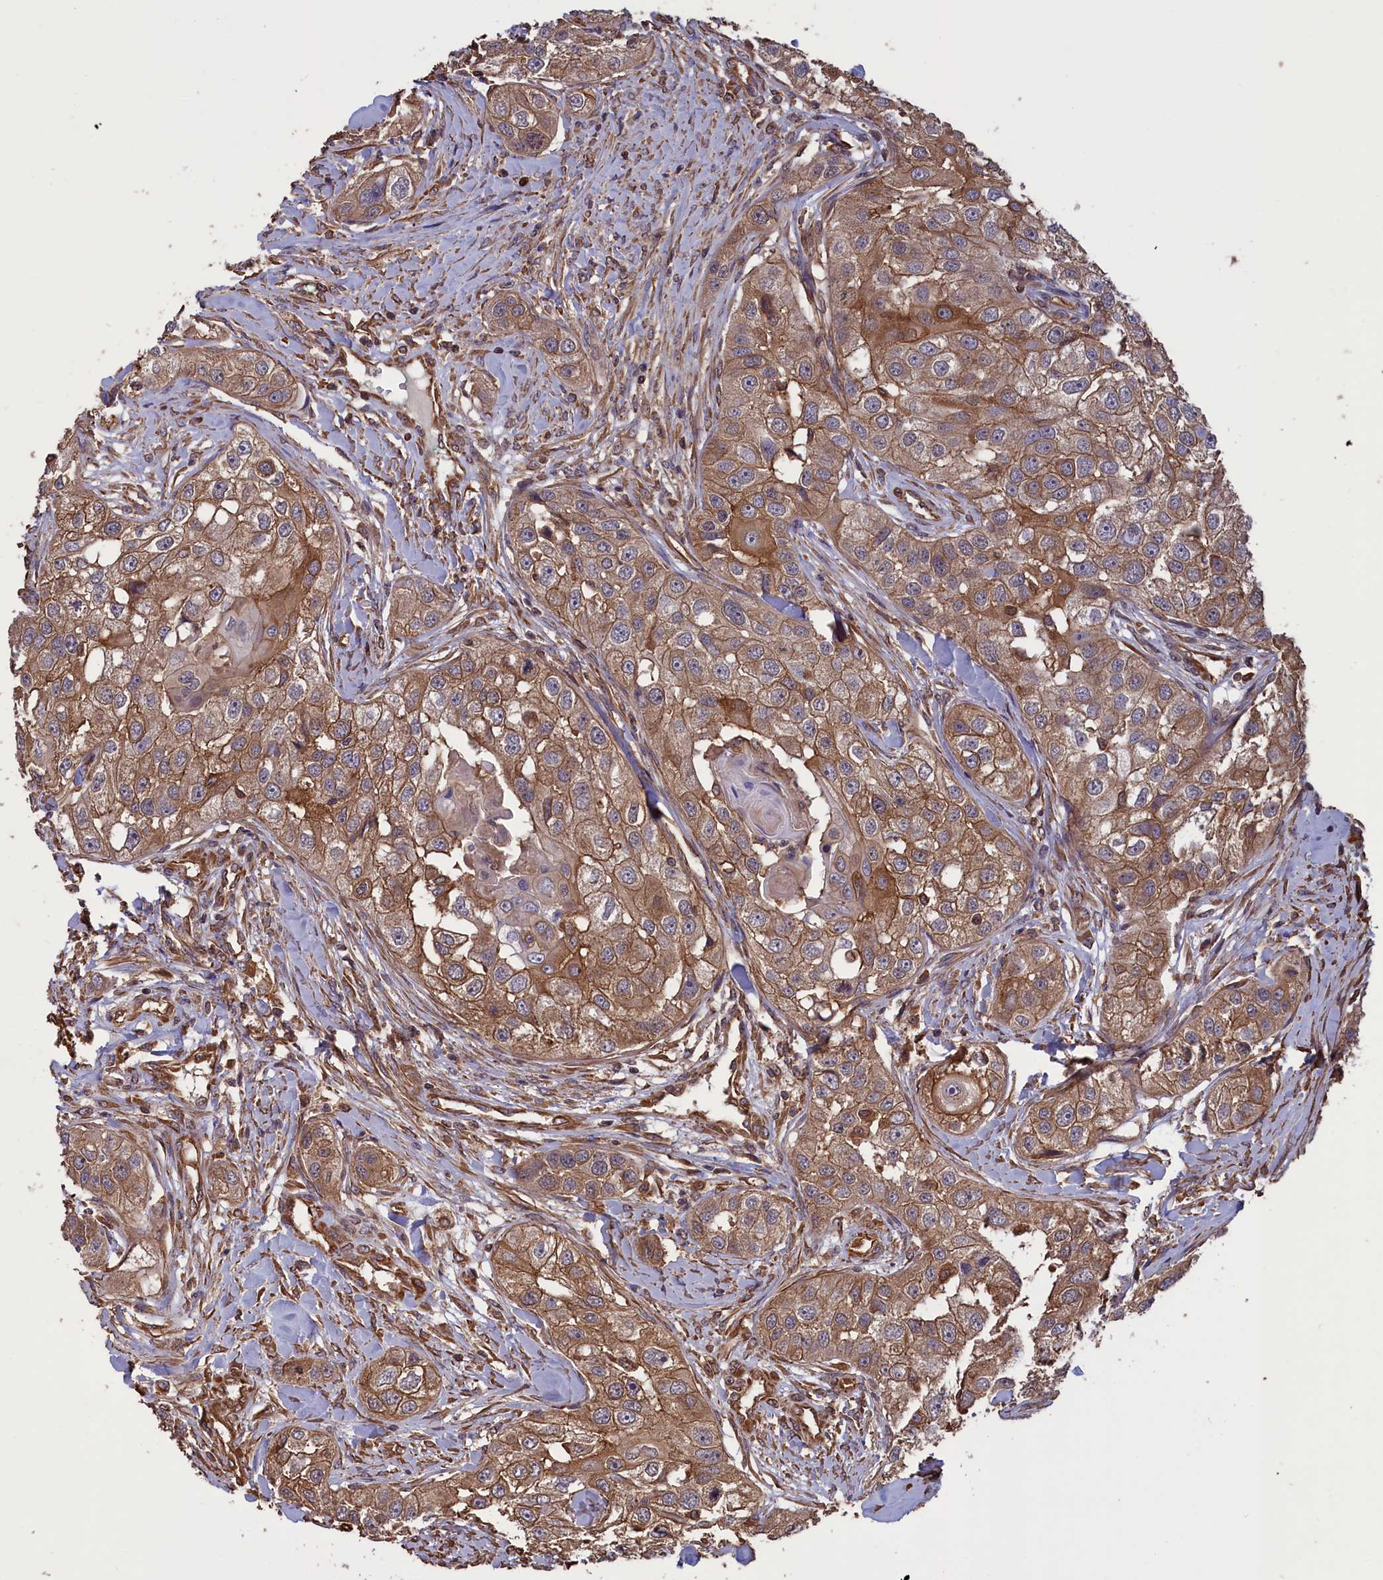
{"staining": {"intensity": "moderate", "quantity": ">75%", "location": "cytoplasmic/membranous"}, "tissue": "head and neck cancer", "cell_type": "Tumor cells", "image_type": "cancer", "snomed": [{"axis": "morphology", "description": "Normal tissue, NOS"}, {"axis": "morphology", "description": "Squamous cell carcinoma, NOS"}, {"axis": "topography", "description": "Skeletal muscle"}, {"axis": "topography", "description": "Head-Neck"}], "caption": "Brown immunohistochemical staining in head and neck cancer displays moderate cytoplasmic/membranous staining in approximately >75% of tumor cells.", "gene": "DAPK3", "patient": {"sex": "male", "age": 51}}